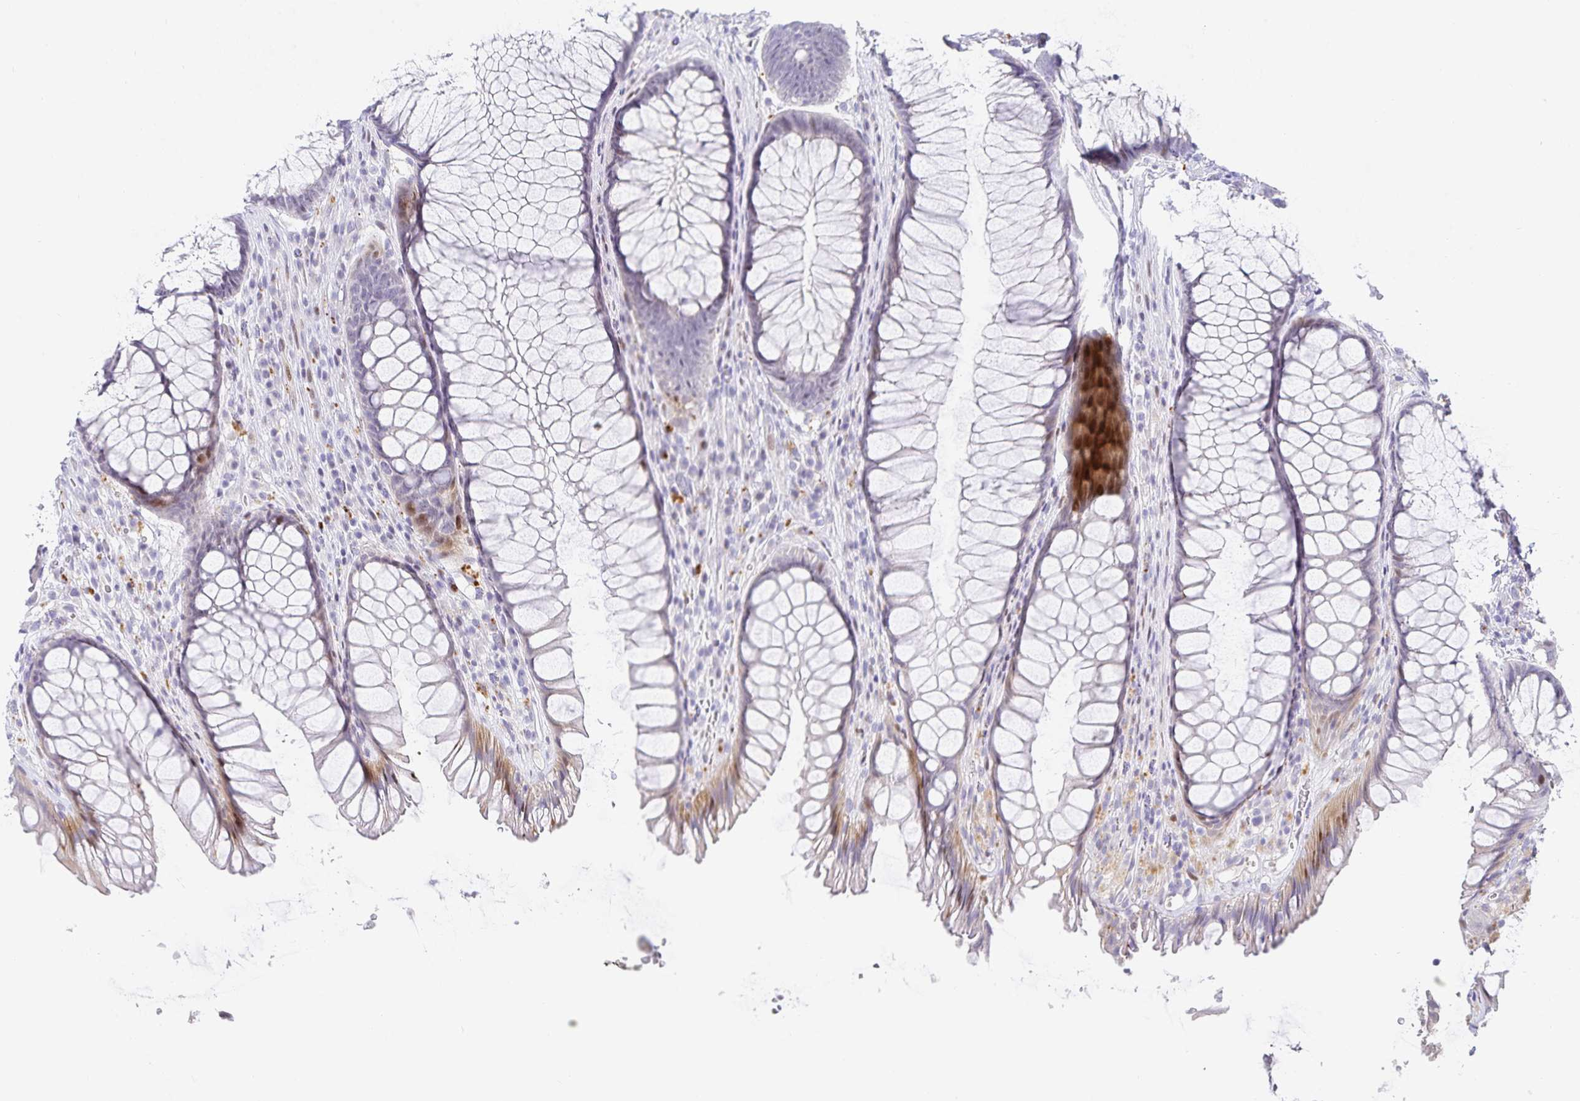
{"staining": {"intensity": "weak", "quantity": "<25%", "location": "cytoplasmic/membranous"}, "tissue": "rectum", "cell_type": "Glandular cells", "image_type": "normal", "snomed": [{"axis": "morphology", "description": "Normal tissue, NOS"}, {"axis": "topography", "description": "Rectum"}], "caption": "Immunohistochemistry (IHC) of benign human rectum displays no staining in glandular cells.", "gene": "KBTBD13", "patient": {"sex": "male", "age": 53}}